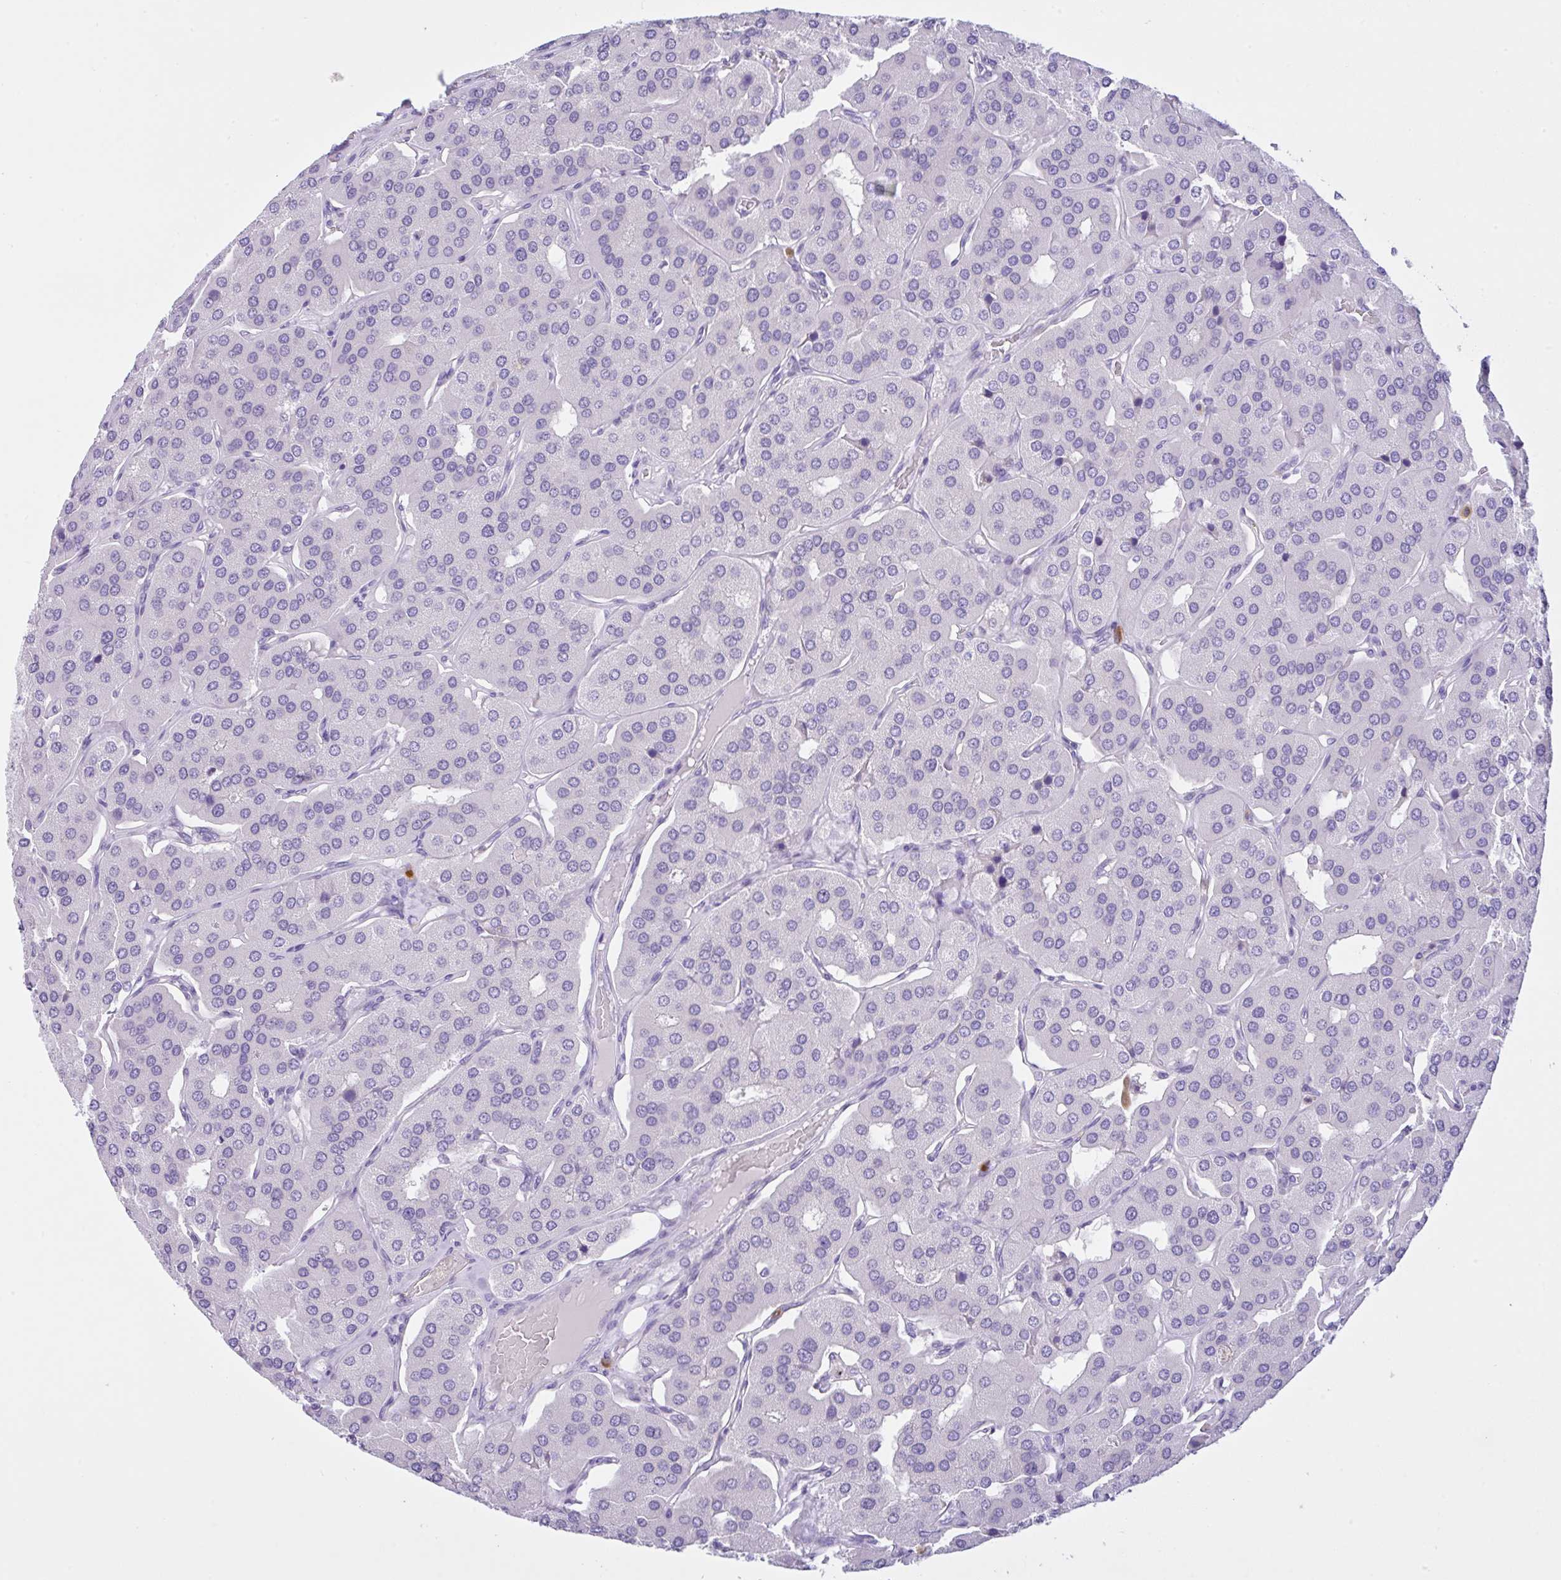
{"staining": {"intensity": "negative", "quantity": "none", "location": "none"}, "tissue": "parathyroid gland", "cell_type": "Glandular cells", "image_type": "normal", "snomed": [{"axis": "morphology", "description": "Normal tissue, NOS"}, {"axis": "morphology", "description": "Adenoma, NOS"}, {"axis": "topography", "description": "Parathyroid gland"}], "caption": "This is an IHC histopathology image of normal human parathyroid gland. There is no staining in glandular cells.", "gene": "NCF1", "patient": {"sex": "female", "age": 86}}